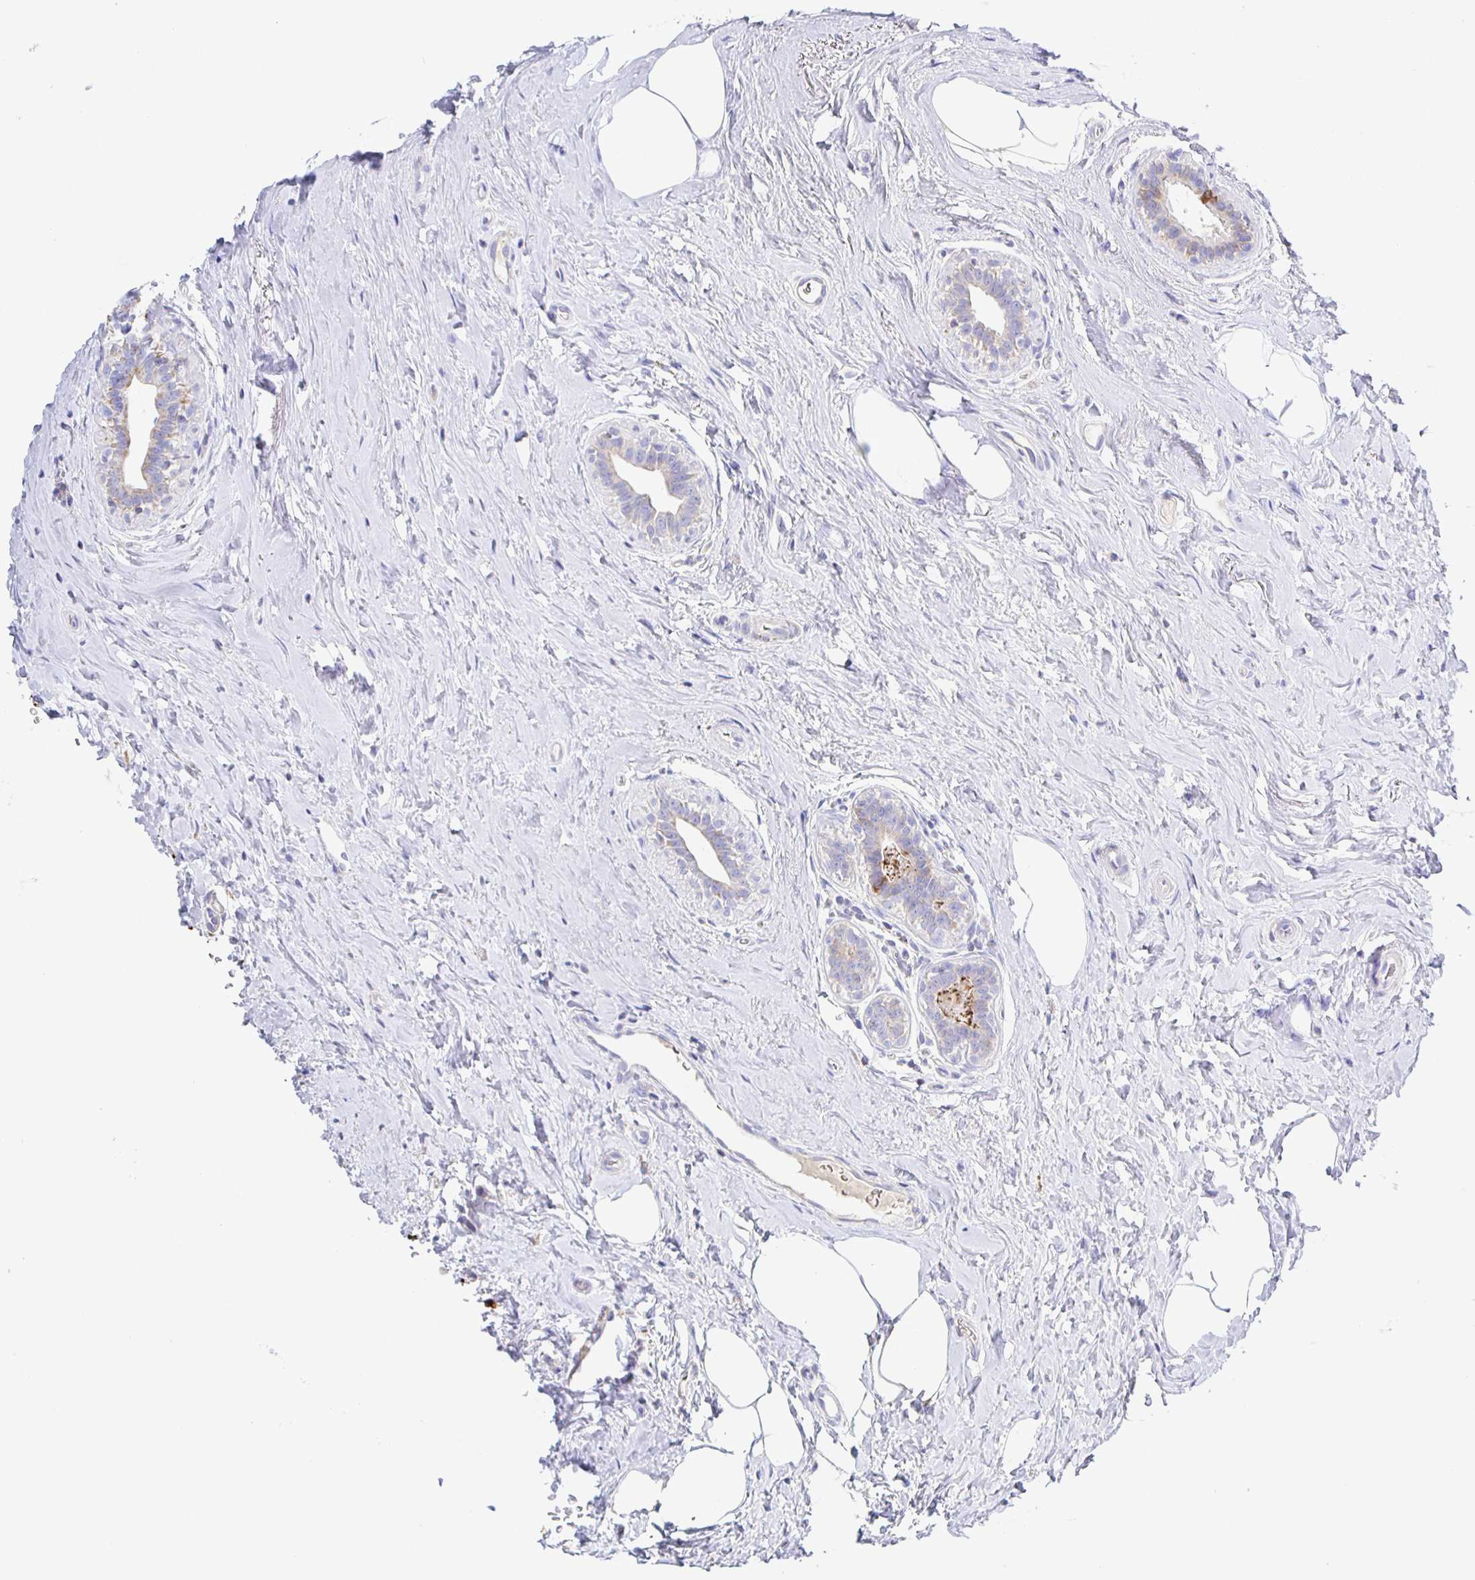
{"staining": {"intensity": "weak", "quantity": "<25%", "location": "cytoplasmic/membranous"}, "tissue": "breast cancer", "cell_type": "Tumor cells", "image_type": "cancer", "snomed": [{"axis": "morphology", "description": "Duct carcinoma"}, {"axis": "topography", "description": "Breast"}], "caption": "Tumor cells show no significant protein expression in invasive ductal carcinoma (breast).", "gene": "SYNGR4", "patient": {"sex": "female", "age": 71}}